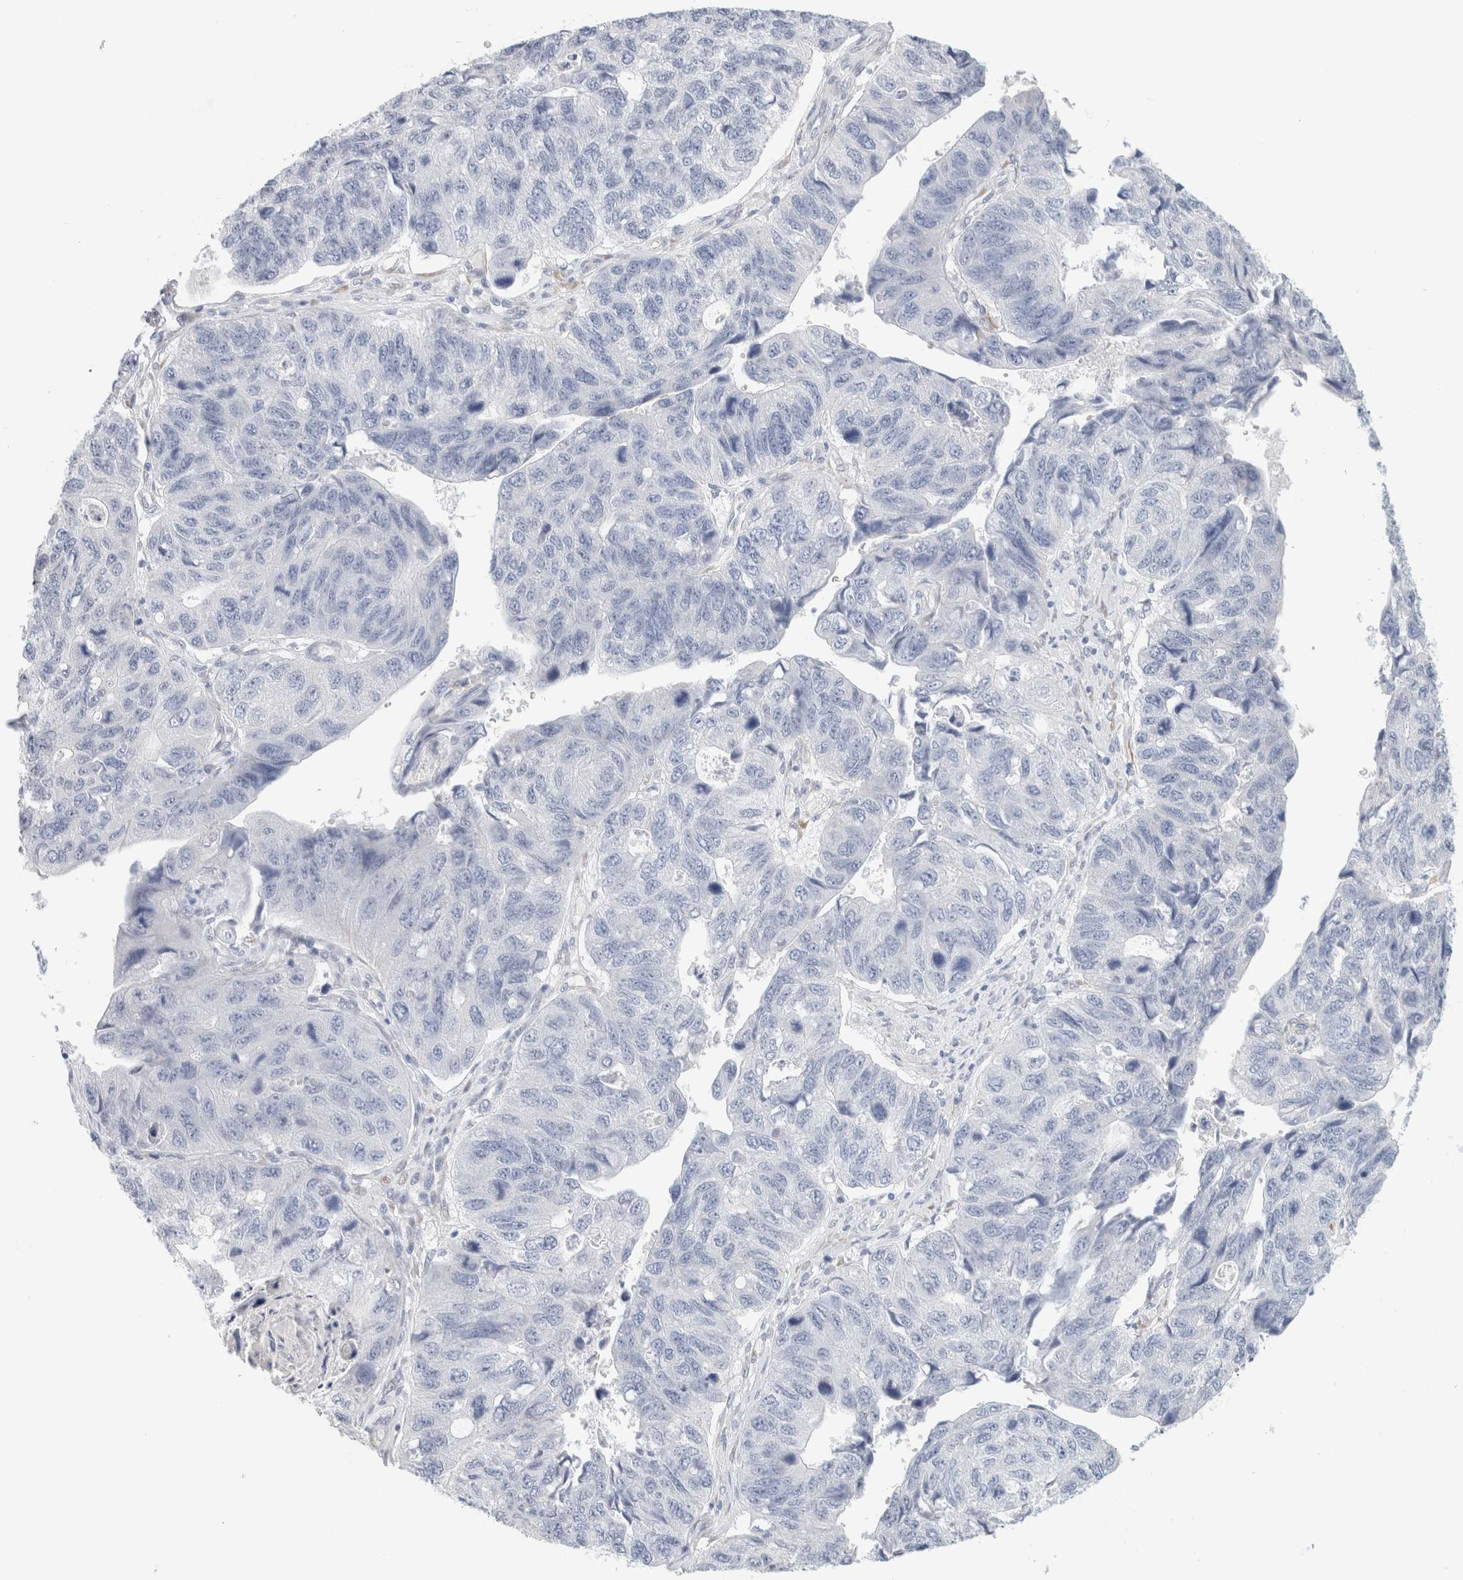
{"staining": {"intensity": "negative", "quantity": "none", "location": "none"}, "tissue": "stomach cancer", "cell_type": "Tumor cells", "image_type": "cancer", "snomed": [{"axis": "morphology", "description": "Adenocarcinoma, NOS"}, {"axis": "topography", "description": "Stomach"}], "caption": "DAB (3,3'-diaminobenzidine) immunohistochemical staining of human stomach adenocarcinoma displays no significant positivity in tumor cells.", "gene": "RTN4", "patient": {"sex": "male", "age": 59}}